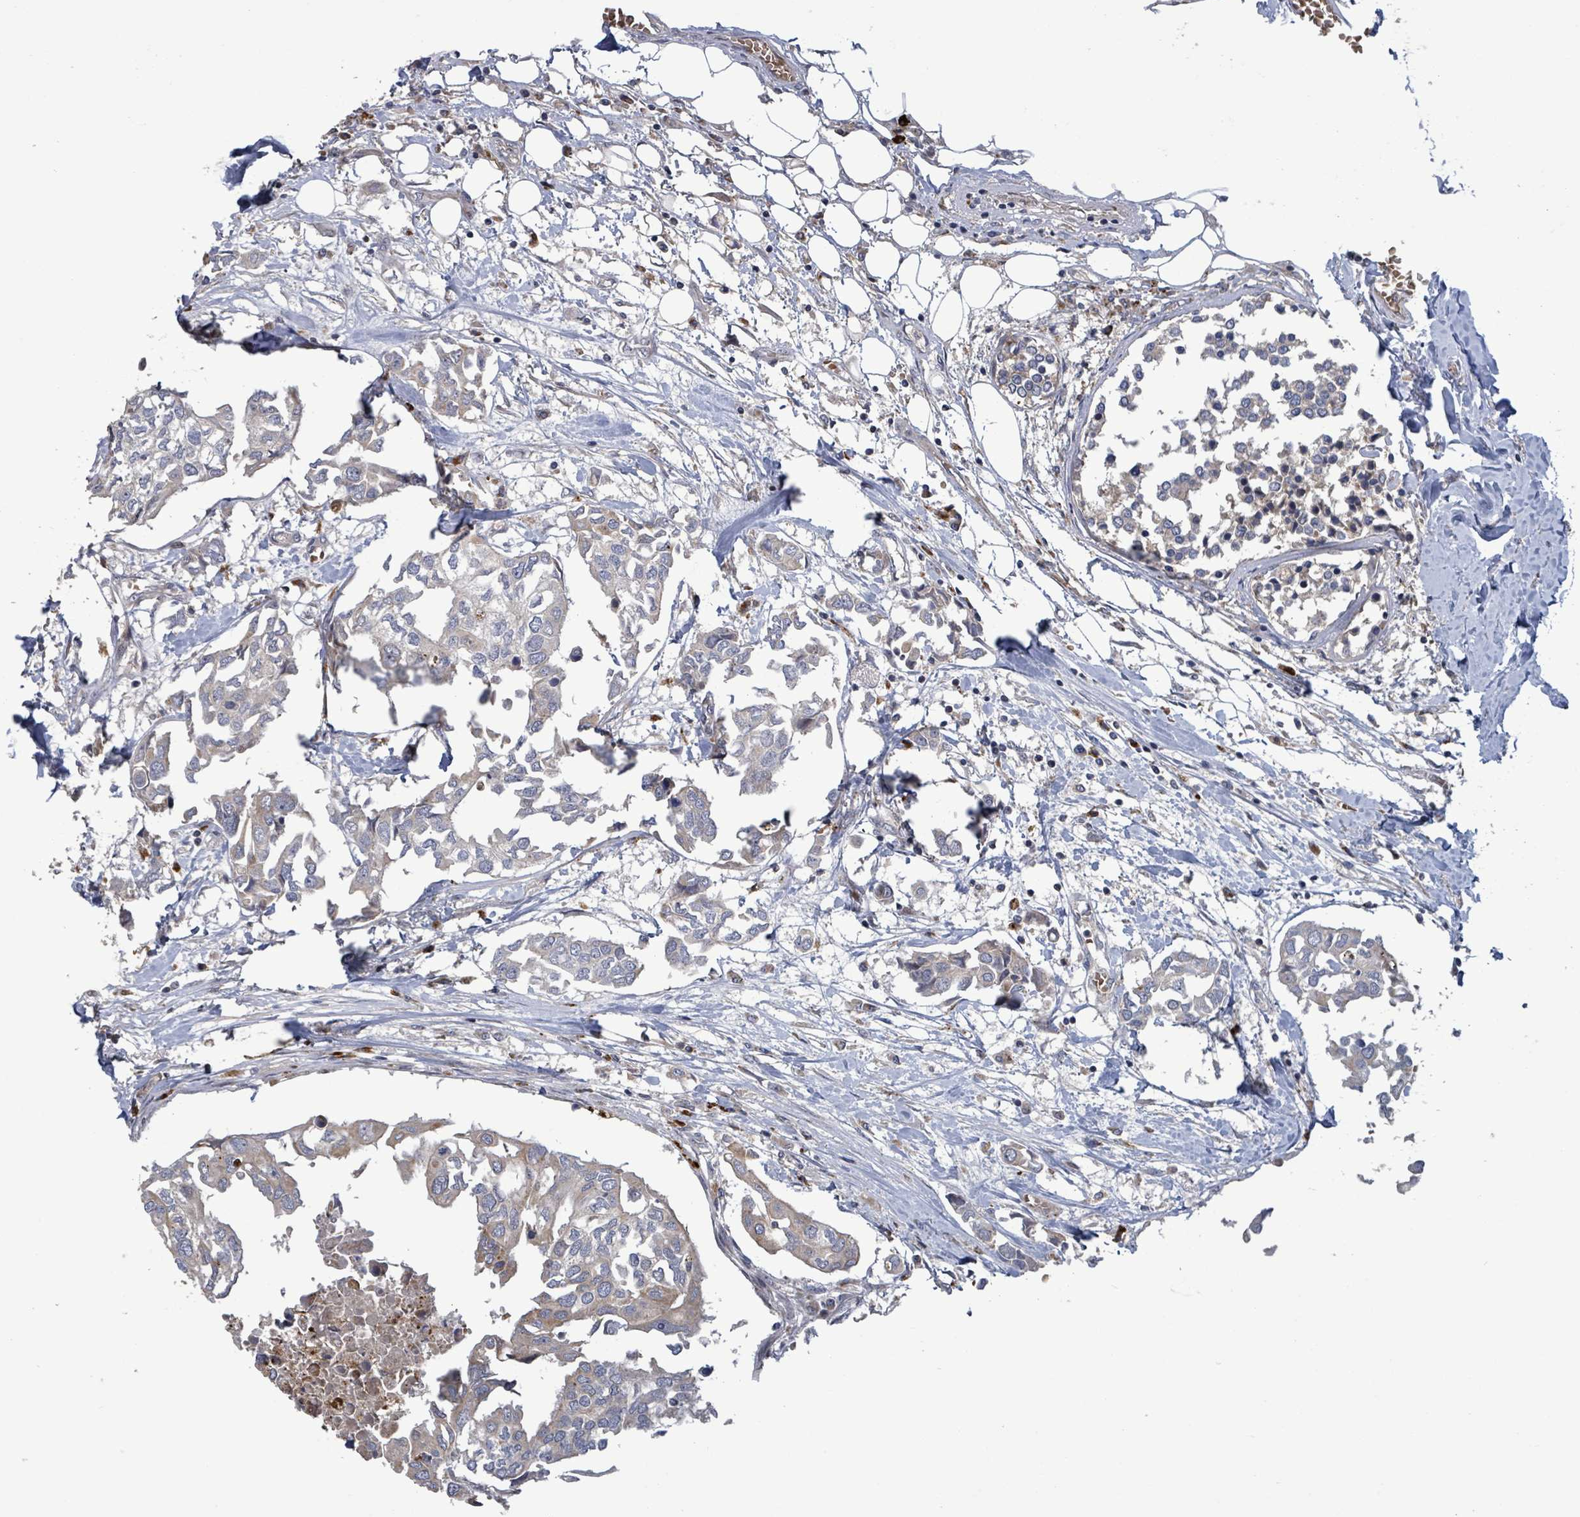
{"staining": {"intensity": "weak", "quantity": "<25%", "location": "cytoplasmic/membranous"}, "tissue": "breast cancer", "cell_type": "Tumor cells", "image_type": "cancer", "snomed": [{"axis": "morphology", "description": "Duct carcinoma"}, {"axis": "topography", "description": "Breast"}], "caption": "High power microscopy image of an immunohistochemistry (IHC) micrograph of infiltrating ductal carcinoma (breast), revealing no significant staining in tumor cells.", "gene": "DIPK2A", "patient": {"sex": "female", "age": 83}}